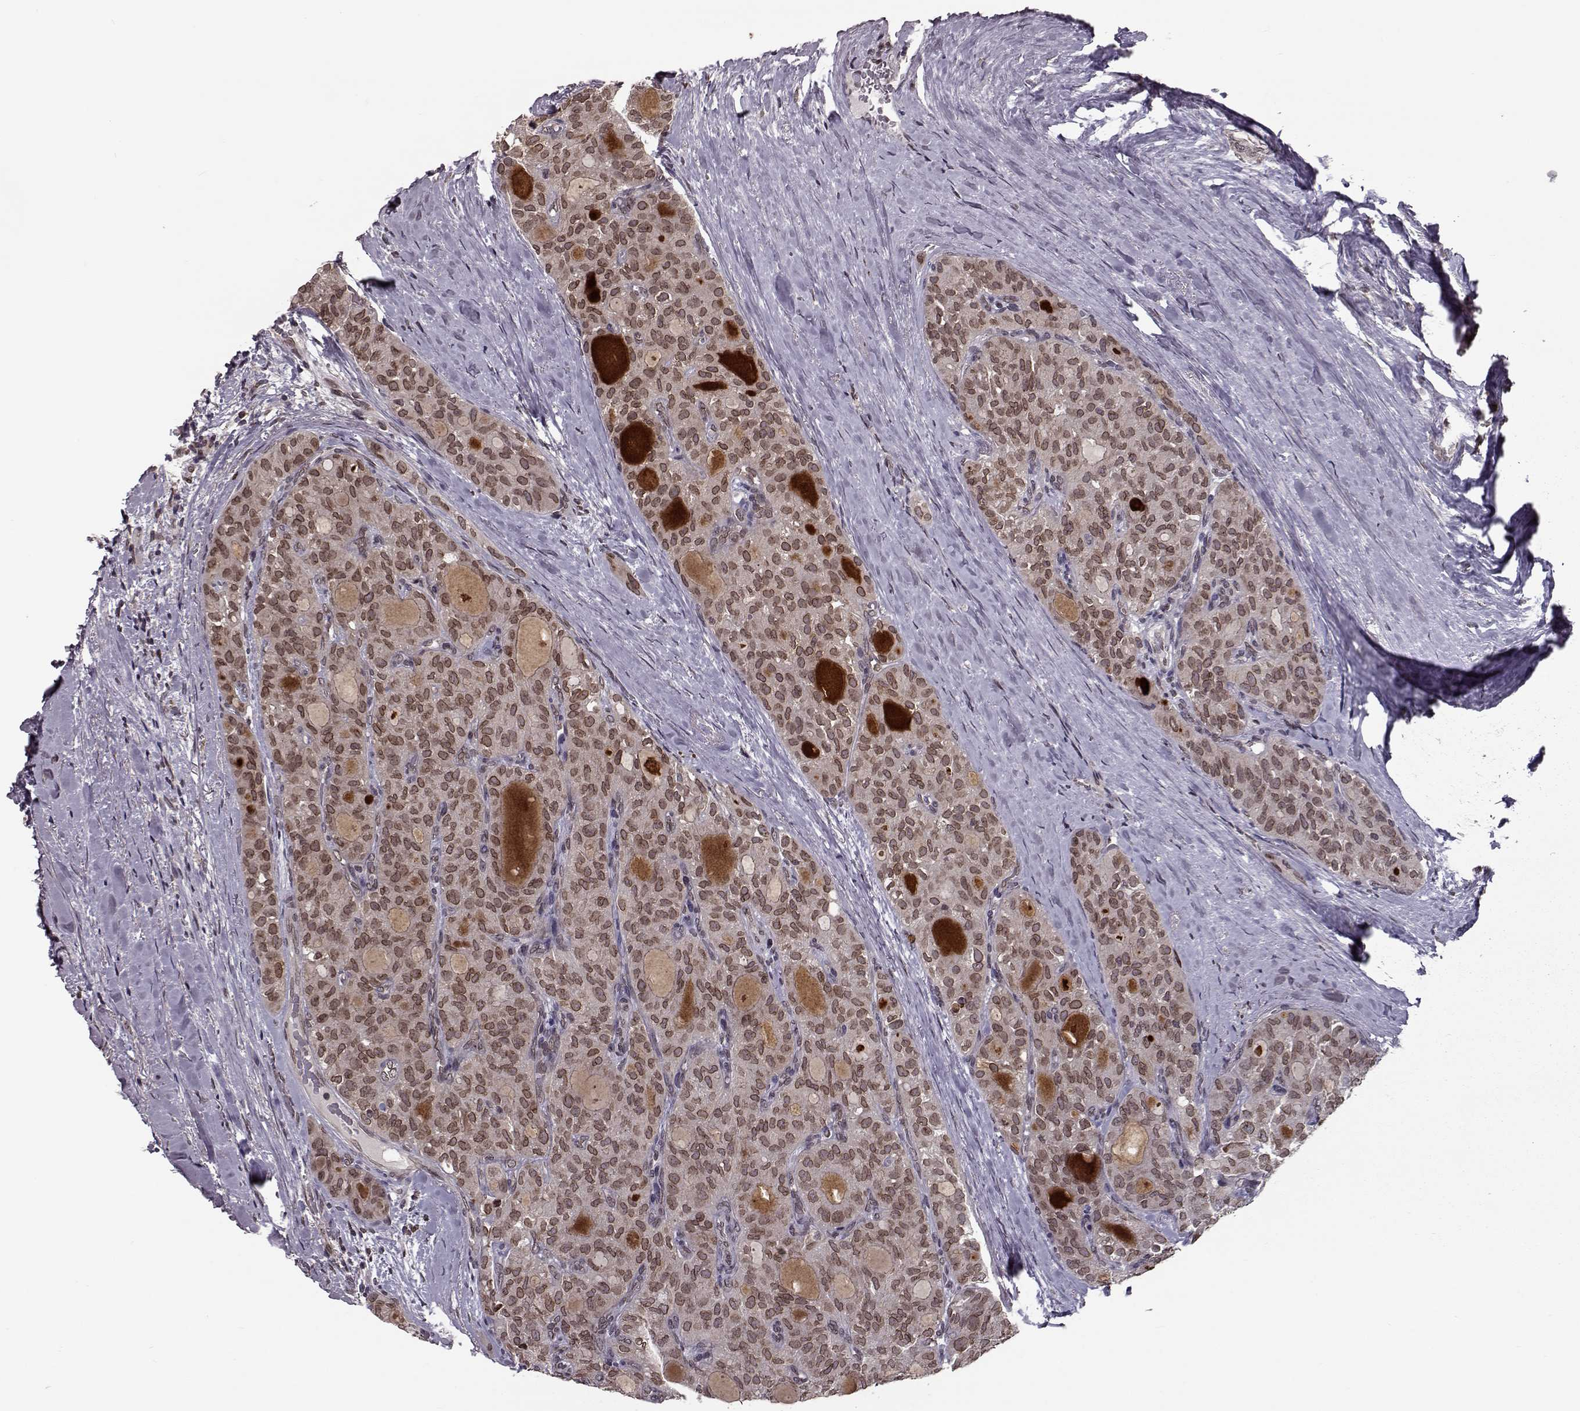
{"staining": {"intensity": "moderate", "quantity": ">75%", "location": "cytoplasmic/membranous,nuclear"}, "tissue": "thyroid cancer", "cell_type": "Tumor cells", "image_type": "cancer", "snomed": [{"axis": "morphology", "description": "Follicular adenoma carcinoma, NOS"}, {"axis": "topography", "description": "Thyroid gland"}], "caption": "Protein expression by immunohistochemistry (IHC) shows moderate cytoplasmic/membranous and nuclear staining in about >75% of tumor cells in thyroid cancer. The staining was performed using DAB (3,3'-diaminobenzidine) to visualize the protein expression in brown, while the nuclei were stained in blue with hematoxylin (Magnification: 20x).", "gene": "NUP37", "patient": {"sex": "male", "age": 75}}